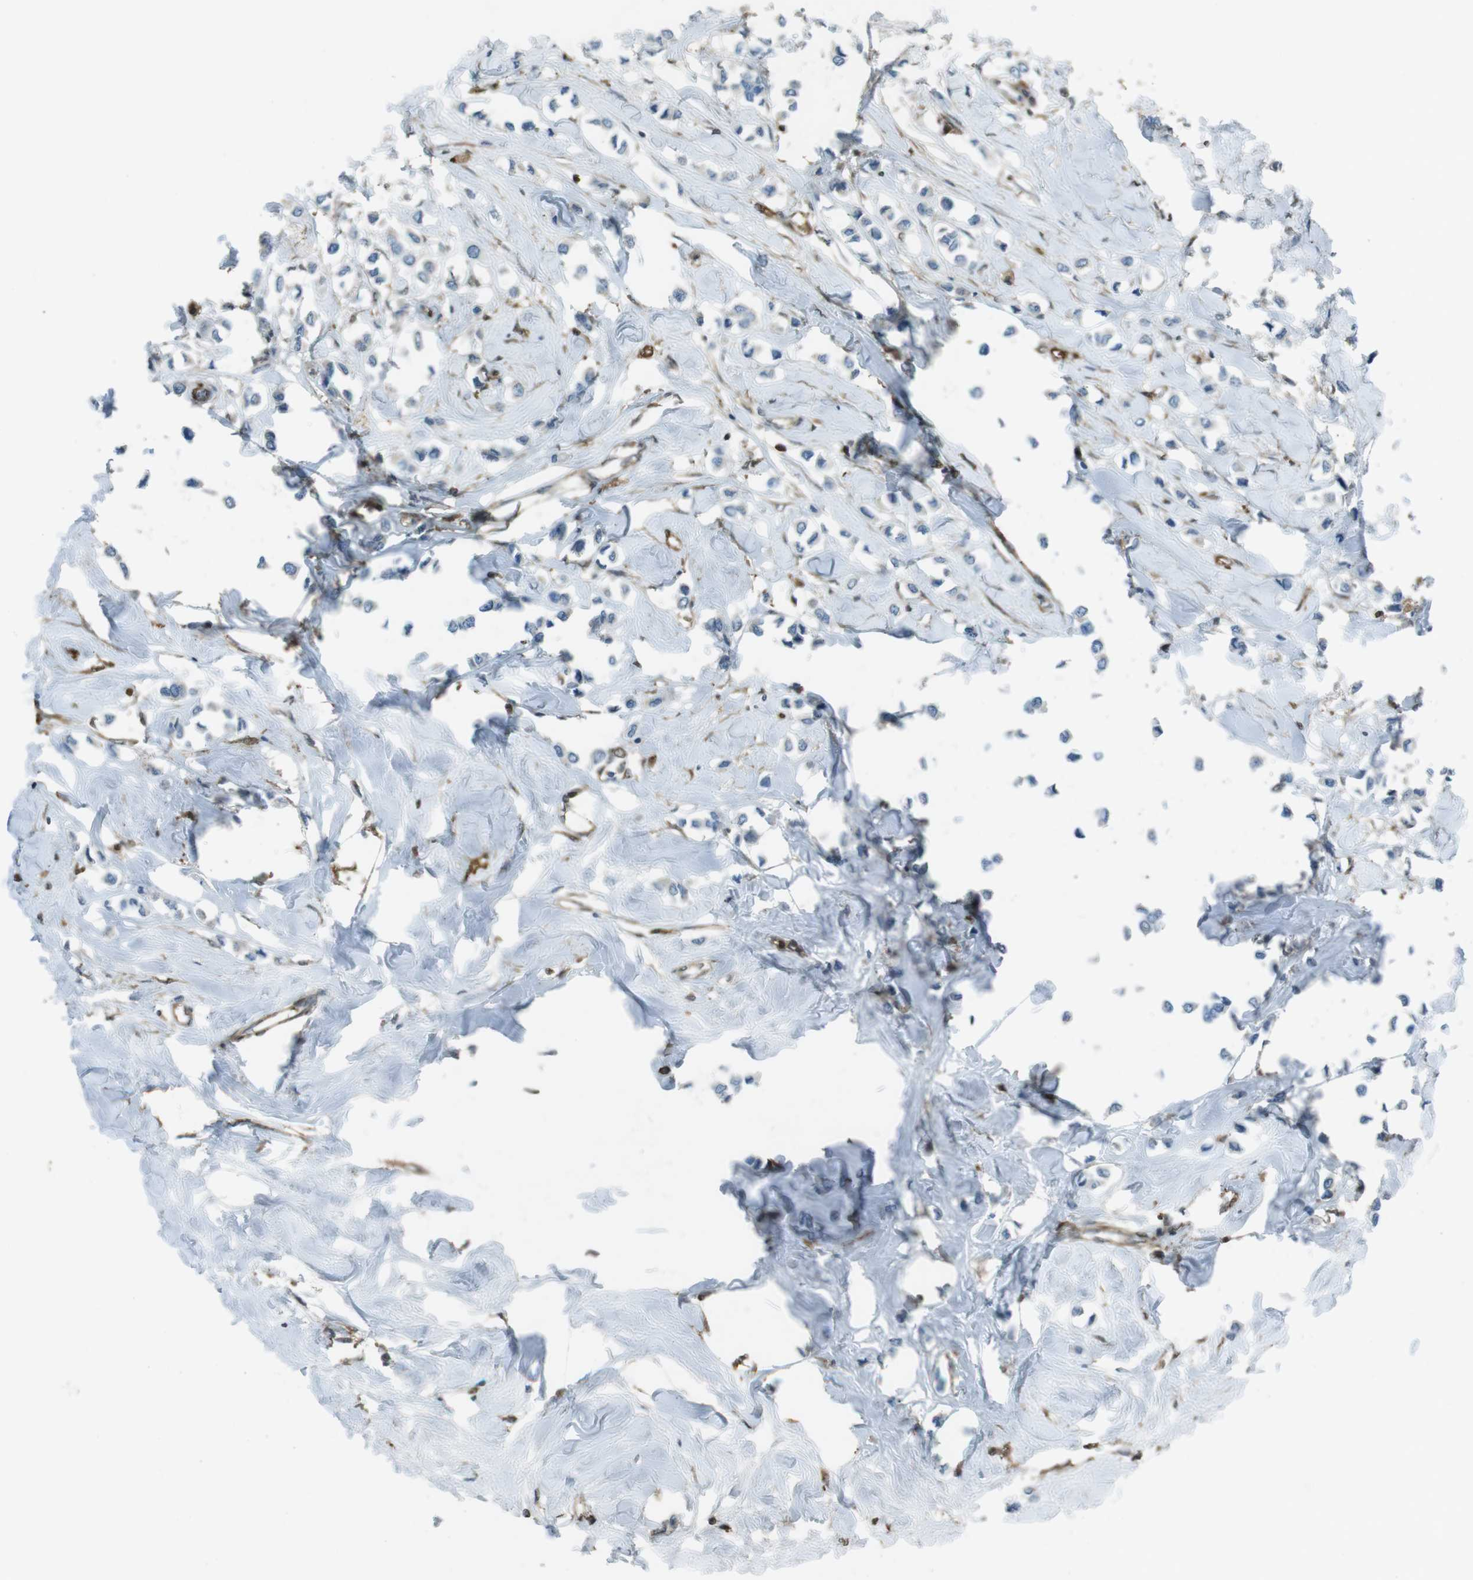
{"staining": {"intensity": "negative", "quantity": "none", "location": "none"}, "tissue": "breast cancer", "cell_type": "Tumor cells", "image_type": "cancer", "snomed": [{"axis": "morphology", "description": "Lobular carcinoma"}, {"axis": "topography", "description": "Breast"}], "caption": "Tumor cells show no significant protein staining in breast cancer (lobular carcinoma).", "gene": "TWSG1", "patient": {"sex": "female", "age": 51}}